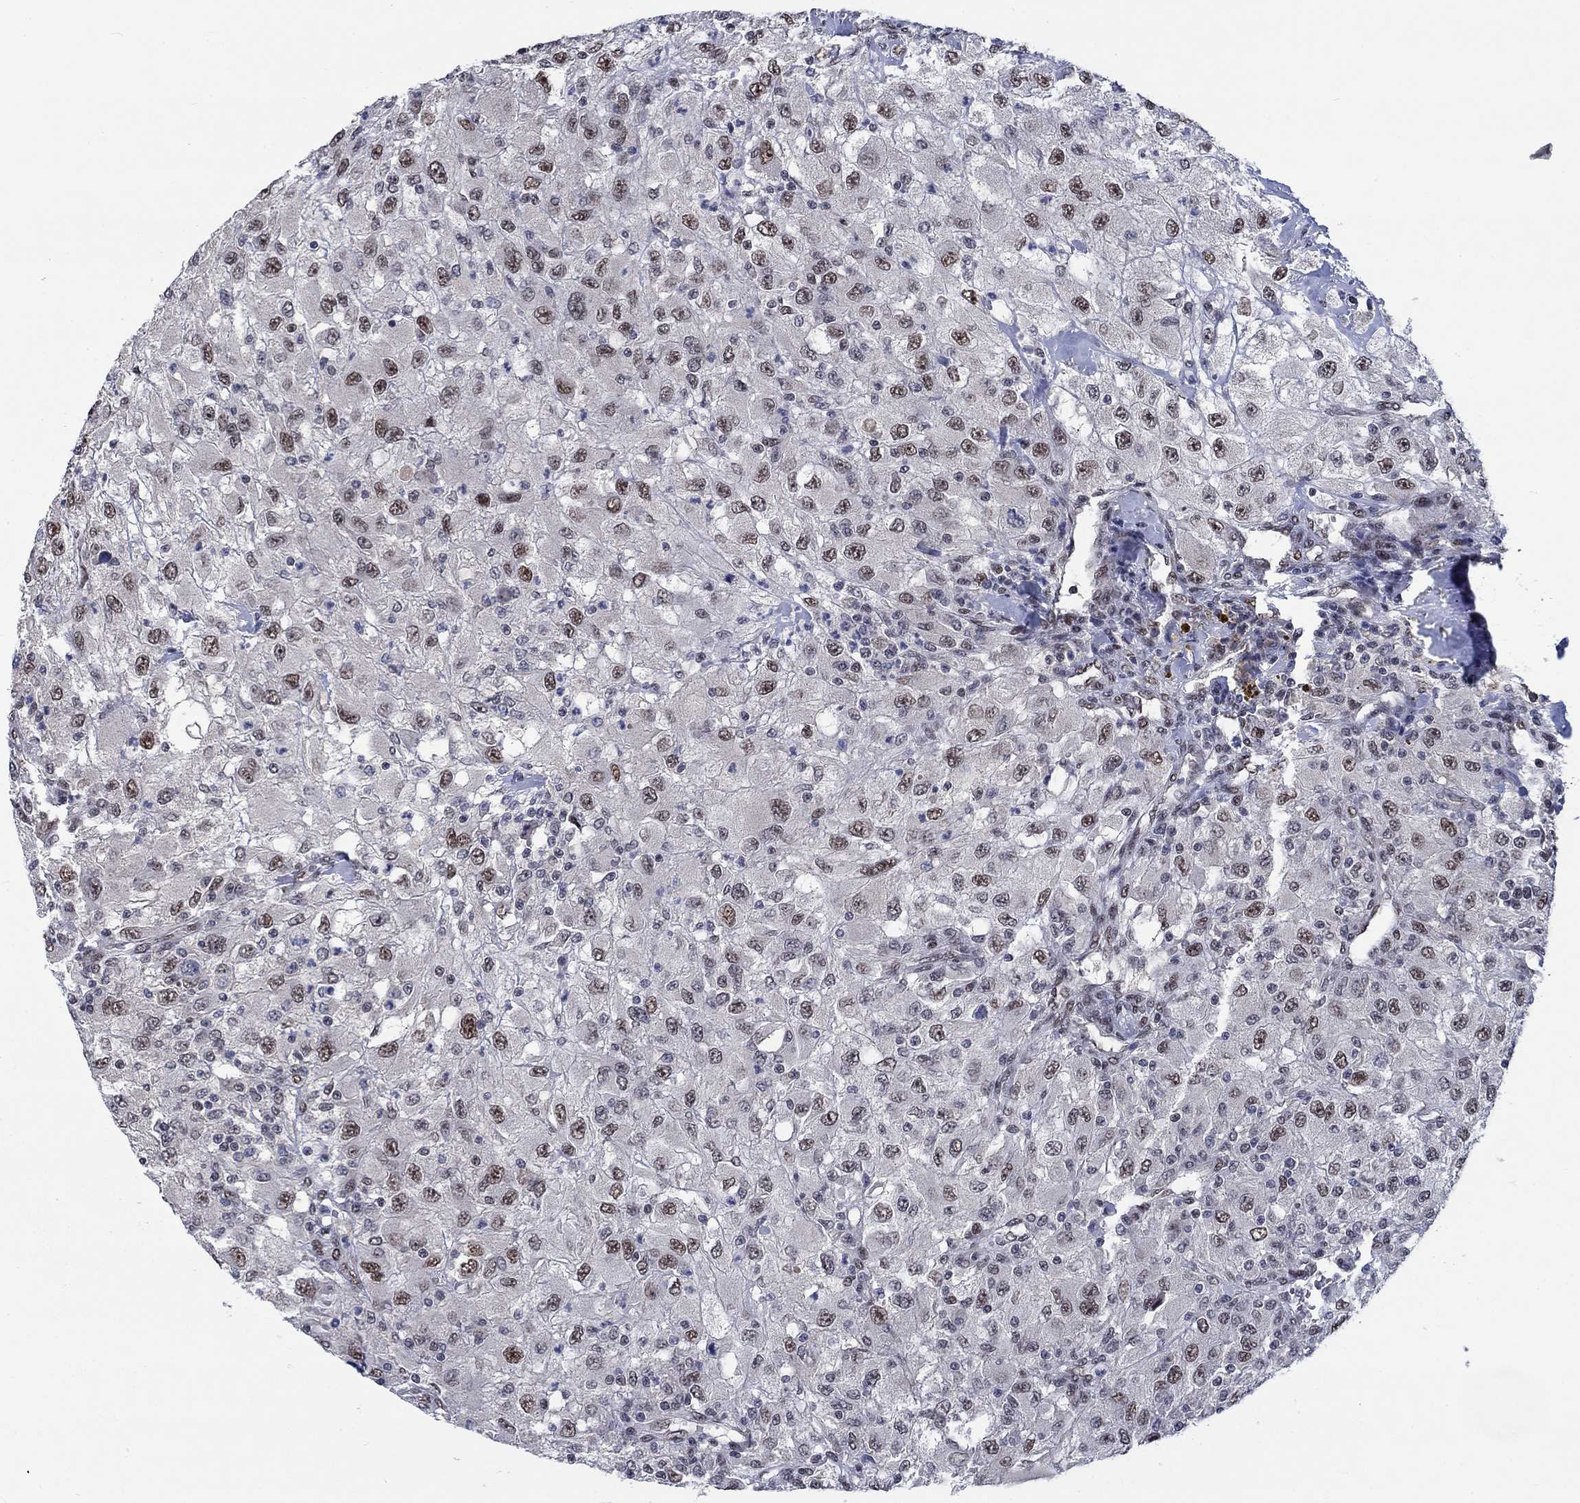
{"staining": {"intensity": "weak", "quantity": ">75%", "location": "nuclear"}, "tissue": "renal cancer", "cell_type": "Tumor cells", "image_type": "cancer", "snomed": [{"axis": "morphology", "description": "Adenocarcinoma, NOS"}, {"axis": "topography", "description": "Kidney"}], "caption": "About >75% of tumor cells in renal cancer demonstrate weak nuclear protein positivity as visualized by brown immunohistochemical staining.", "gene": "HTN1", "patient": {"sex": "female", "age": 67}}